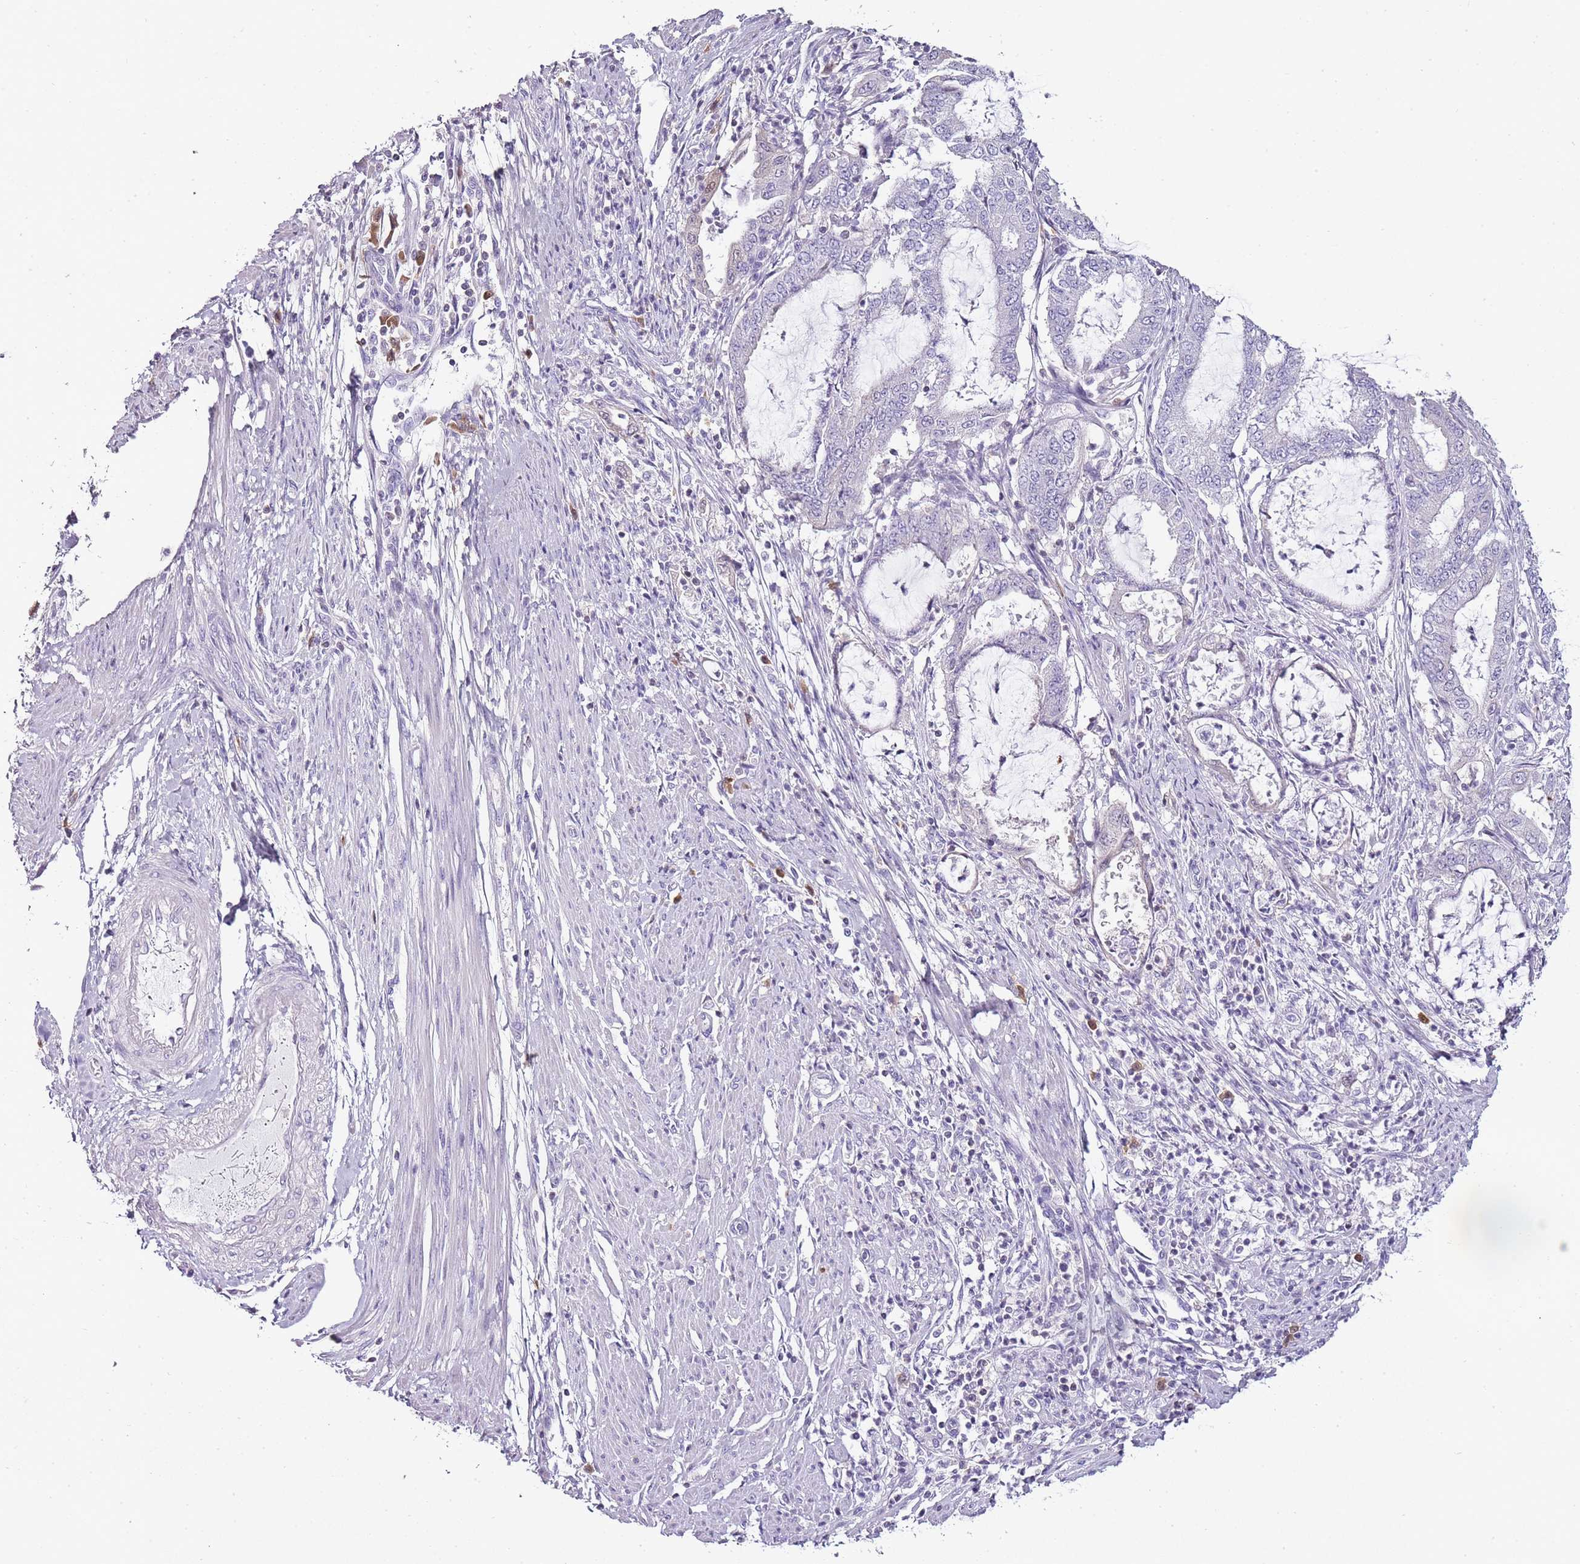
{"staining": {"intensity": "weak", "quantity": "<25%", "location": "cytoplasmic/membranous"}, "tissue": "endometrial cancer", "cell_type": "Tumor cells", "image_type": "cancer", "snomed": [{"axis": "morphology", "description": "Adenocarcinoma, NOS"}, {"axis": "topography", "description": "Endometrium"}], "caption": "There is no significant expression in tumor cells of endometrial adenocarcinoma. (DAB (3,3'-diaminobenzidine) IHC, high magnification).", "gene": "ZBP1", "patient": {"sex": "female", "age": 51}}